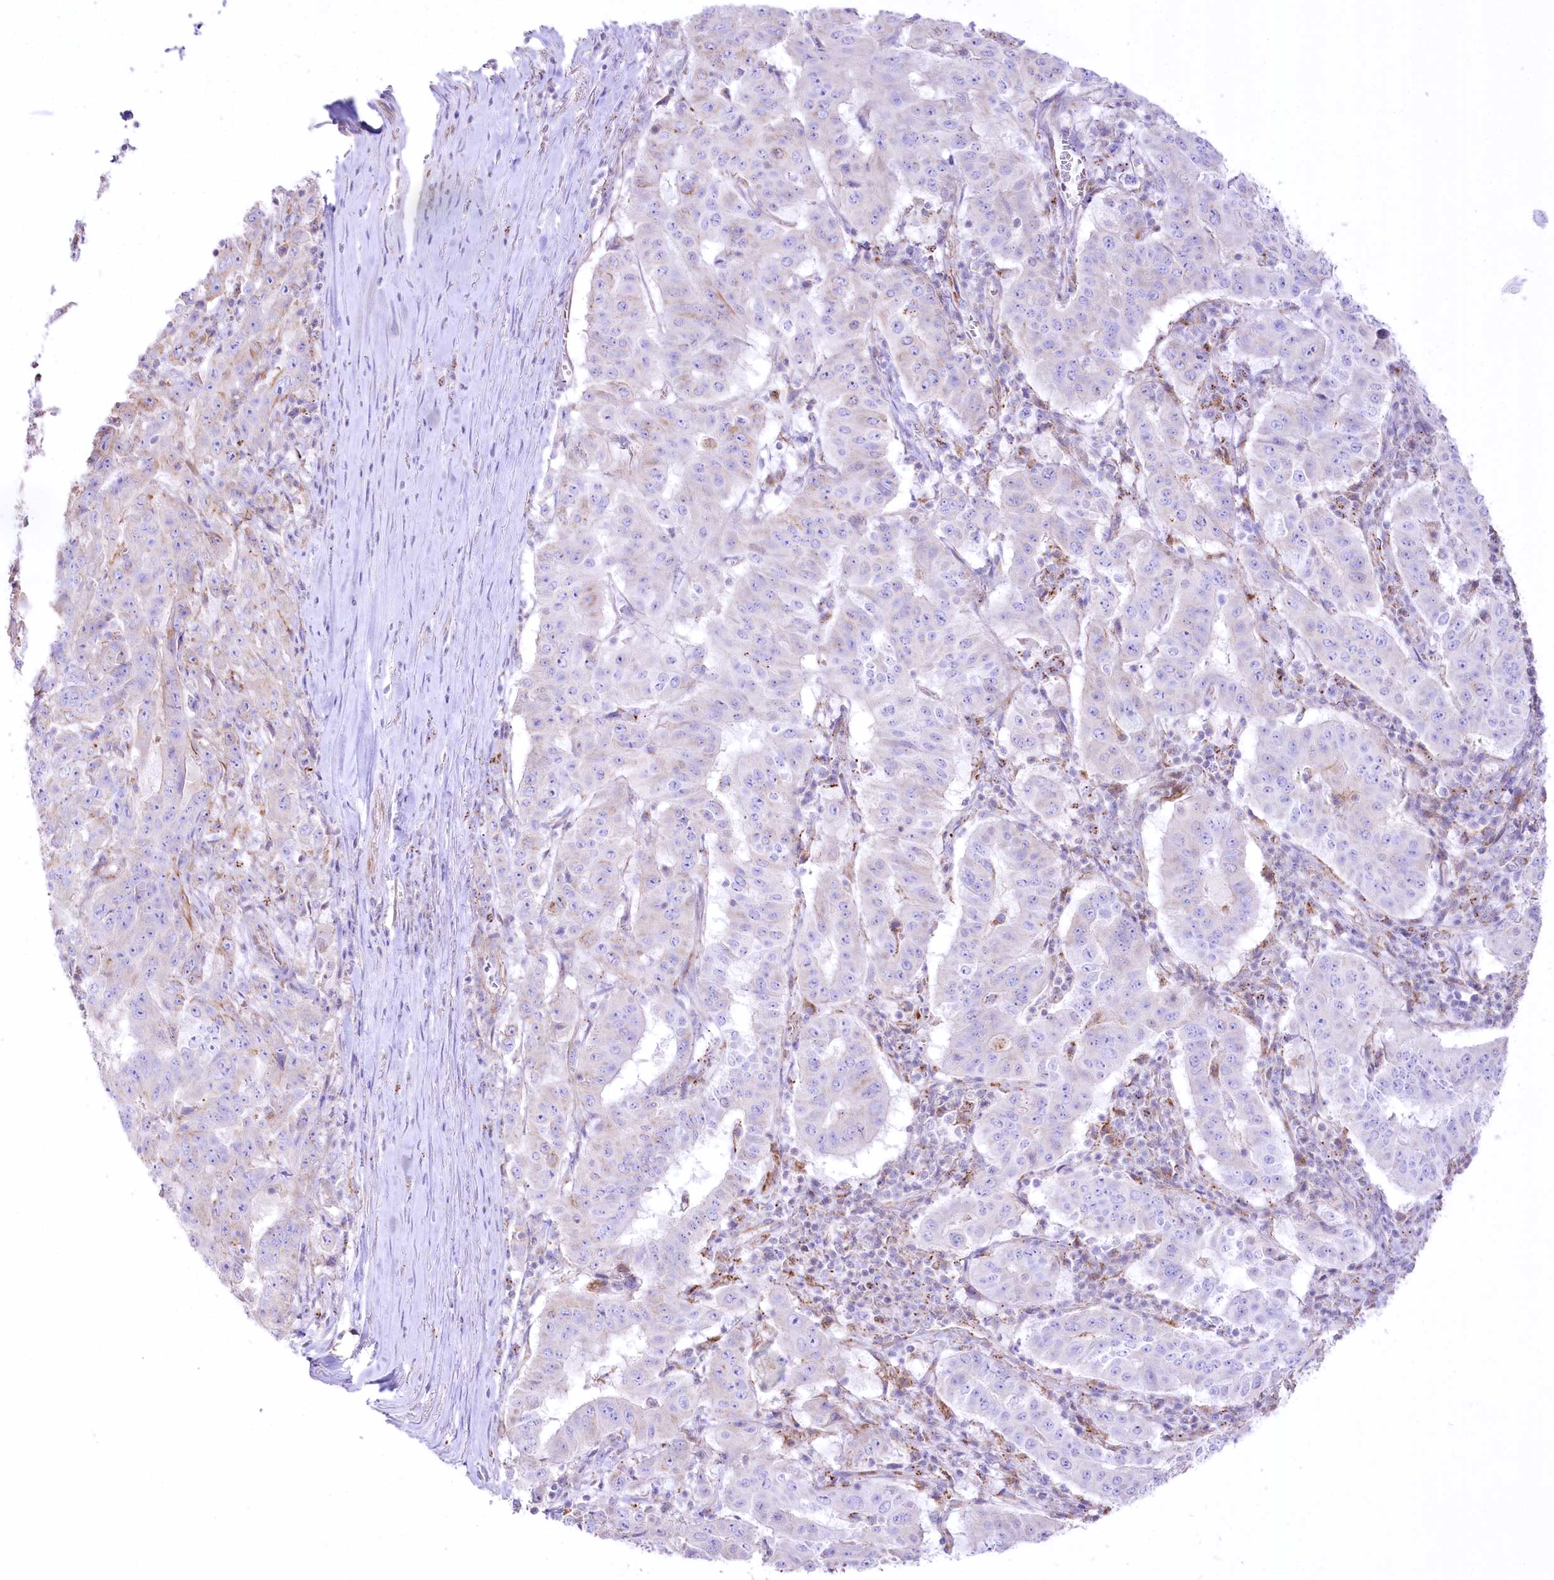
{"staining": {"intensity": "negative", "quantity": "none", "location": "none"}, "tissue": "pancreatic cancer", "cell_type": "Tumor cells", "image_type": "cancer", "snomed": [{"axis": "morphology", "description": "Adenocarcinoma, NOS"}, {"axis": "topography", "description": "Pancreas"}], "caption": "IHC histopathology image of human pancreatic cancer (adenocarcinoma) stained for a protein (brown), which demonstrates no positivity in tumor cells.", "gene": "FAM216A", "patient": {"sex": "male", "age": 63}}